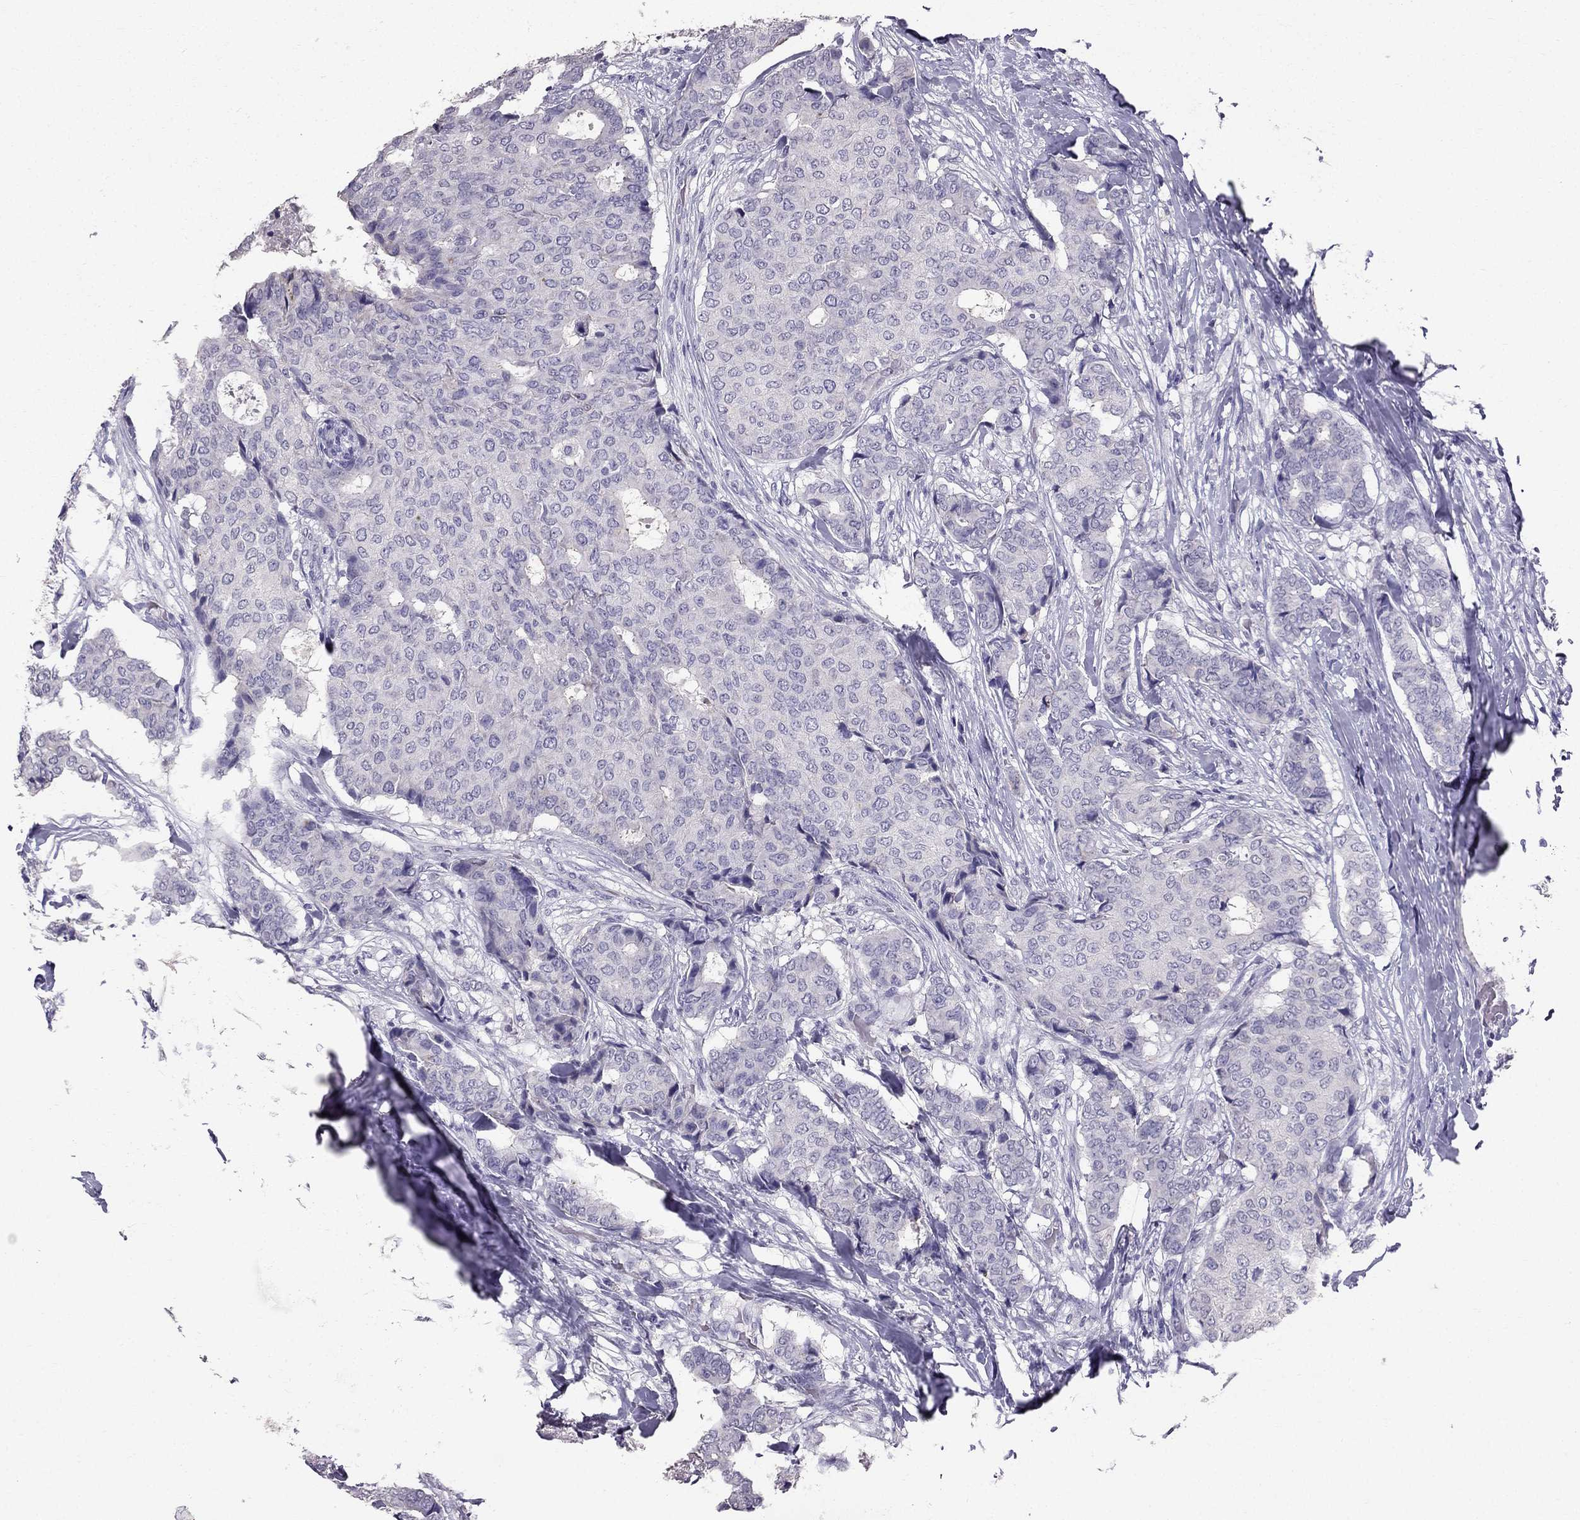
{"staining": {"intensity": "negative", "quantity": "none", "location": "none"}, "tissue": "breast cancer", "cell_type": "Tumor cells", "image_type": "cancer", "snomed": [{"axis": "morphology", "description": "Duct carcinoma"}, {"axis": "topography", "description": "Breast"}], "caption": "Photomicrograph shows no protein expression in tumor cells of breast cancer (invasive ductal carcinoma) tissue.", "gene": "SCG5", "patient": {"sex": "female", "age": 75}}